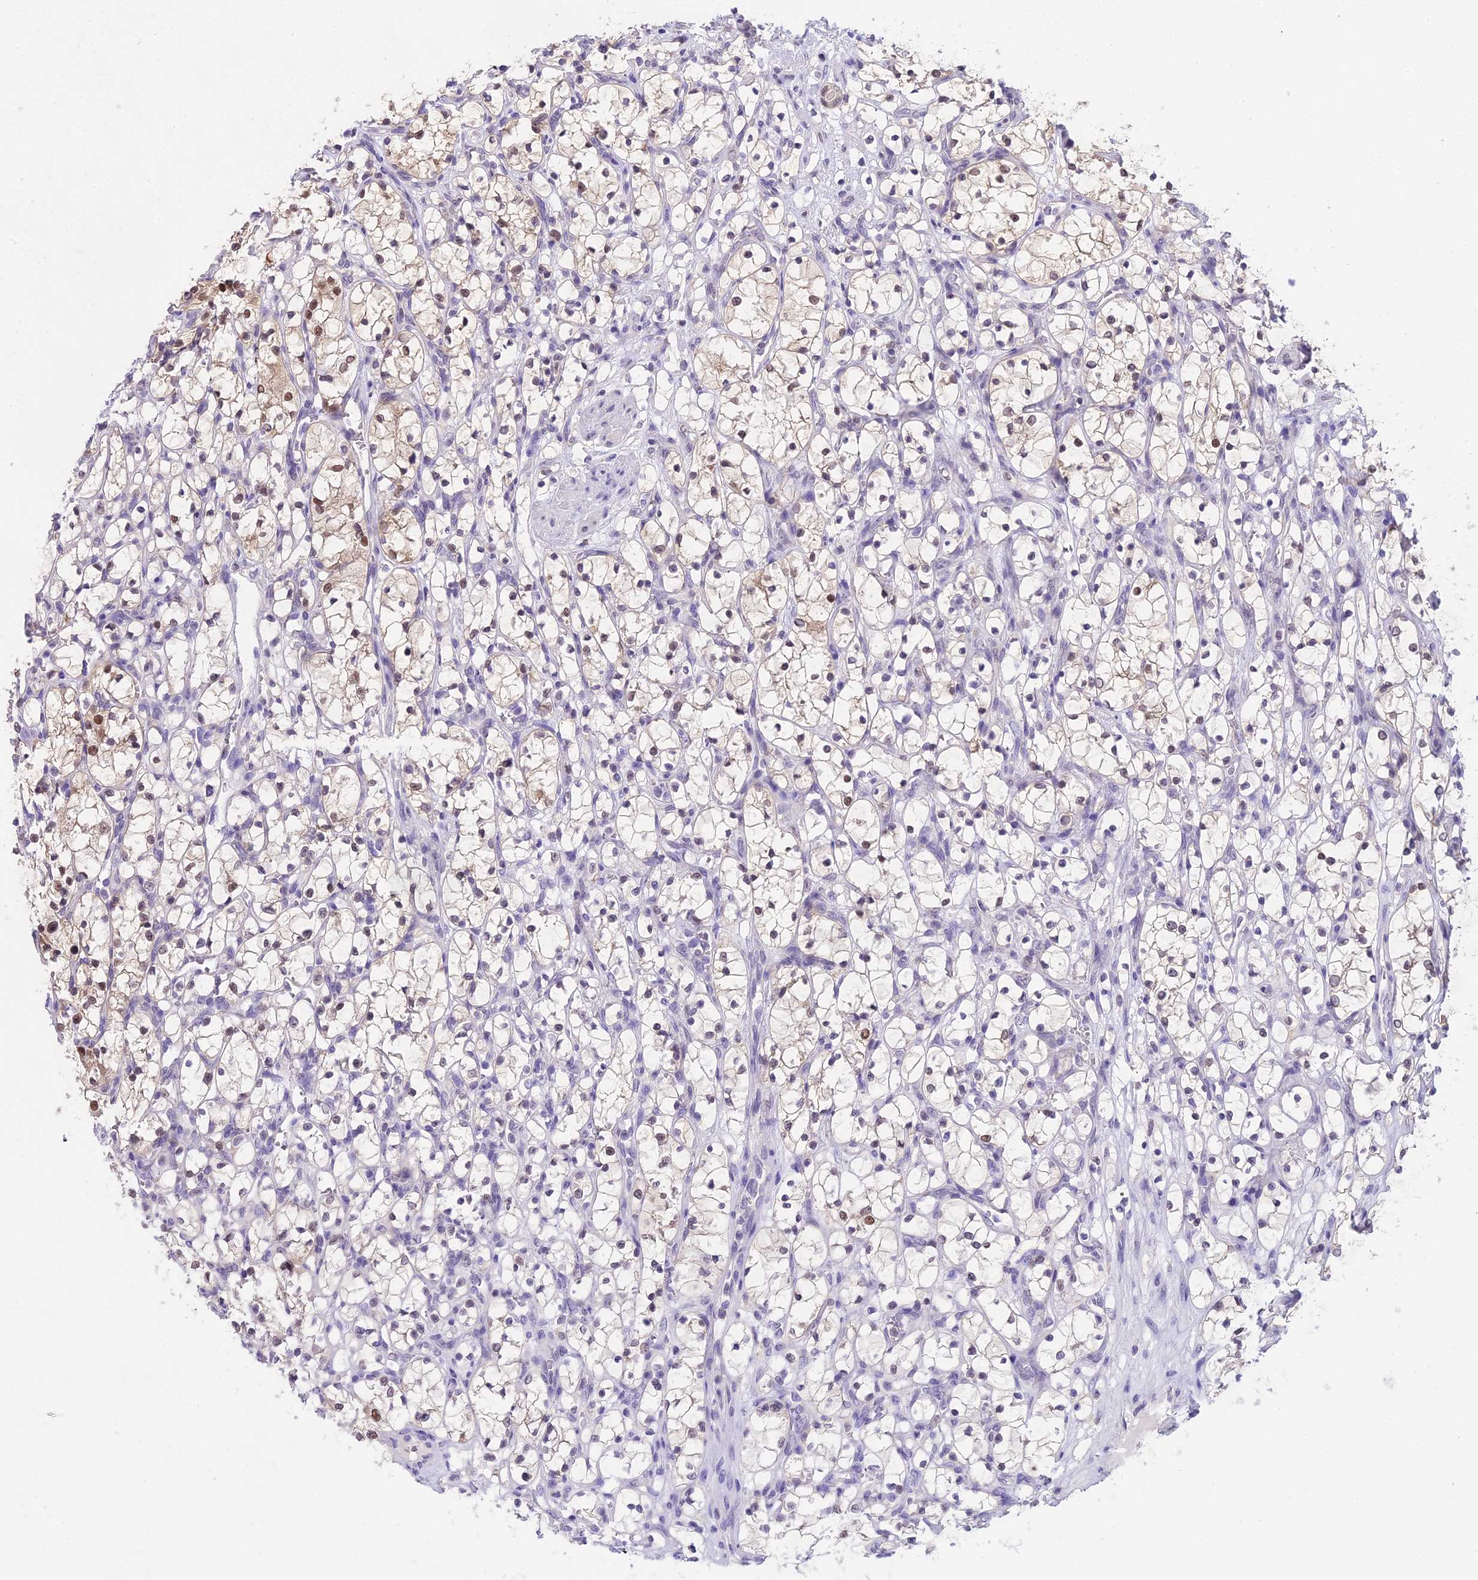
{"staining": {"intensity": "weak", "quantity": "25%-75%", "location": "cytoplasmic/membranous,nuclear"}, "tissue": "renal cancer", "cell_type": "Tumor cells", "image_type": "cancer", "snomed": [{"axis": "morphology", "description": "Adenocarcinoma, NOS"}, {"axis": "topography", "description": "Kidney"}], "caption": "Human adenocarcinoma (renal) stained for a protein (brown) demonstrates weak cytoplasmic/membranous and nuclear positive positivity in about 25%-75% of tumor cells.", "gene": "MAT2A", "patient": {"sex": "female", "age": 69}}